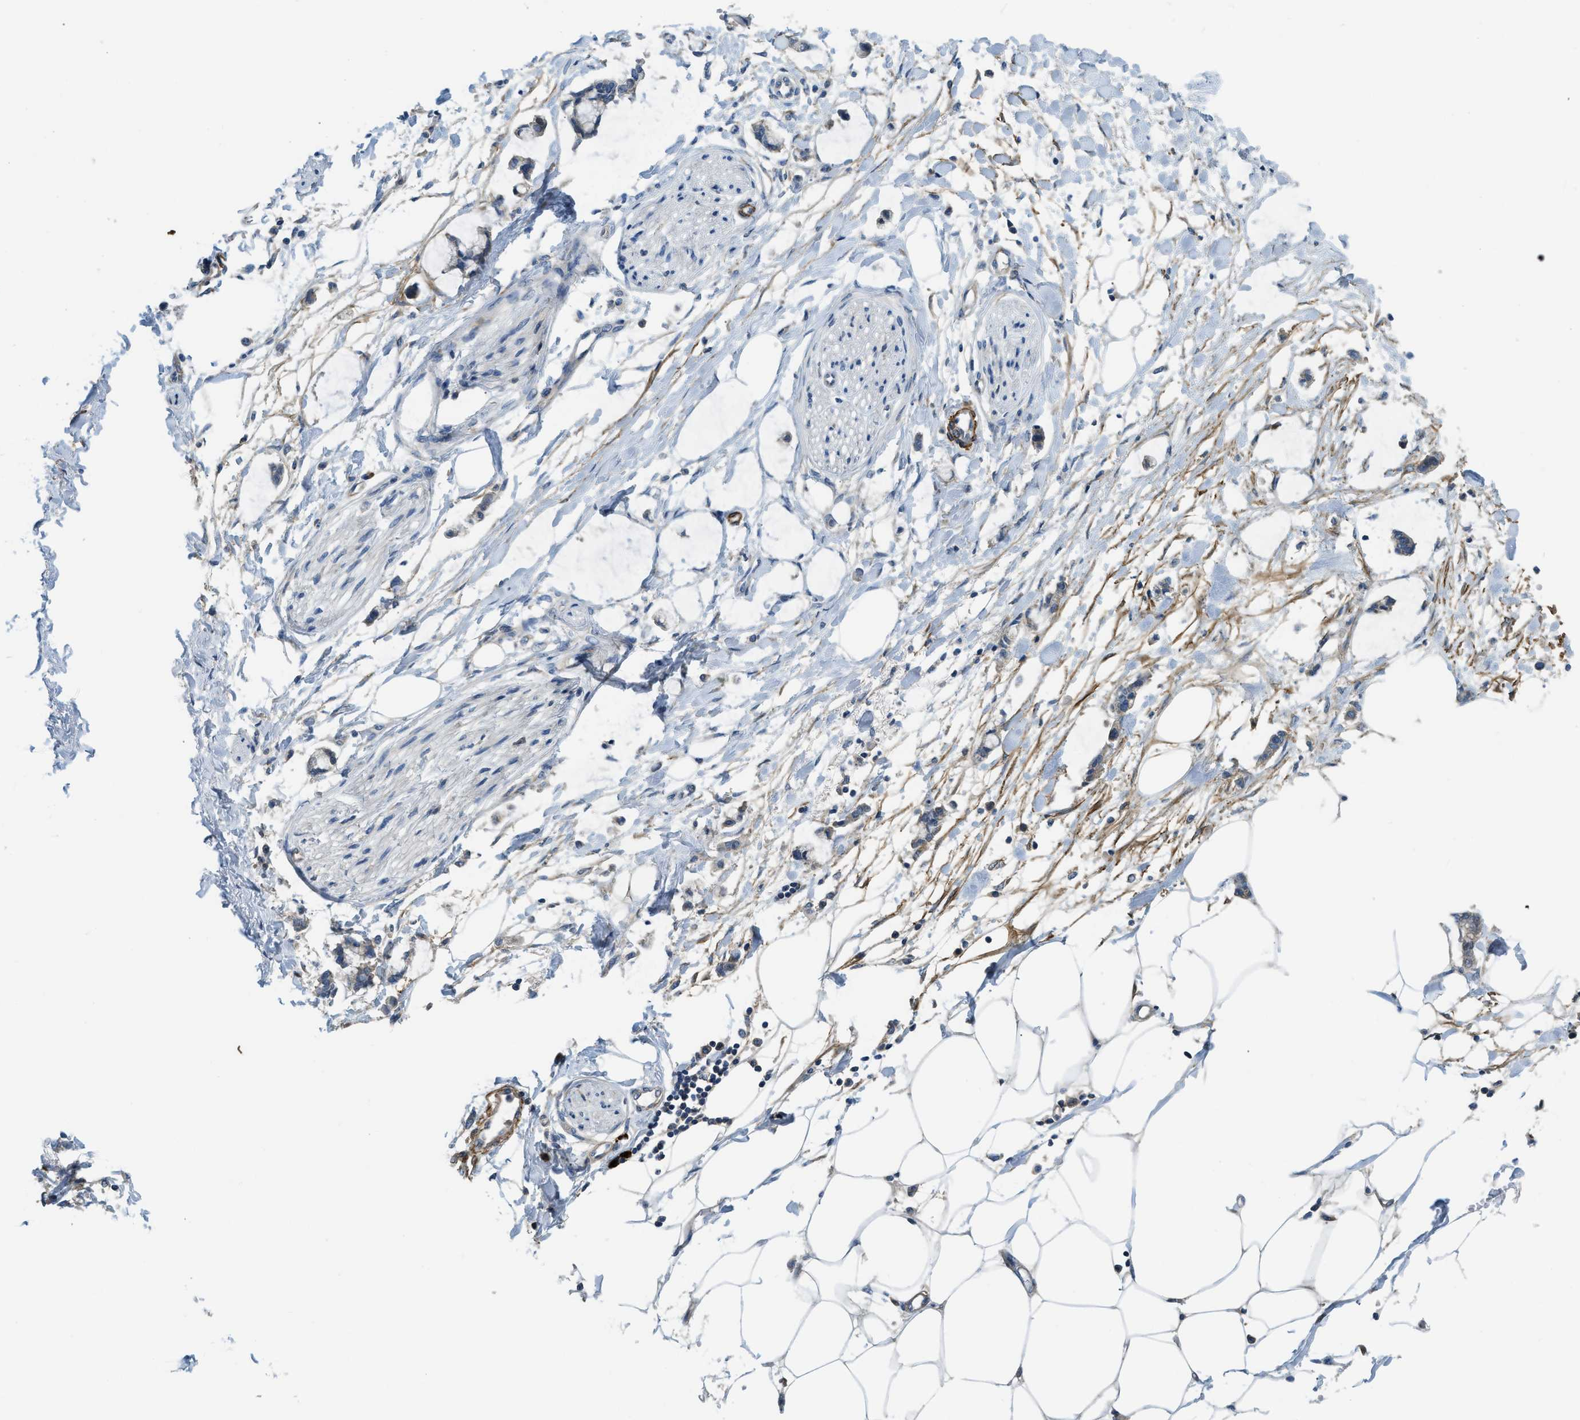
{"staining": {"intensity": "negative", "quantity": "none", "location": "none"}, "tissue": "adipose tissue", "cell_type": "Adipocytes", "image_type": "normal", "snomed": [{"axis": "morphology", "description": "Normal tissue, NOS"}, {"axis": "morphology", "description": "Adenocarcinoma, NOS"}, {"axis": "topography", "description": "Colon"}, {"axis": "topography", "description": "Peripheral nerve tissue"}], "caption": "Adipose tissue was stained to show a protein in brown. There is no significant positivity in adipocytes. Brightfield microscopy of immunohistochemistry (IHC) stained with DAB (3,3'-diaminobenzidine) (brown) and hematoxylin (blue), captured at high magnification.", "gene": "BMPR1A", "patient": {"sex": "male", "age": 14}}